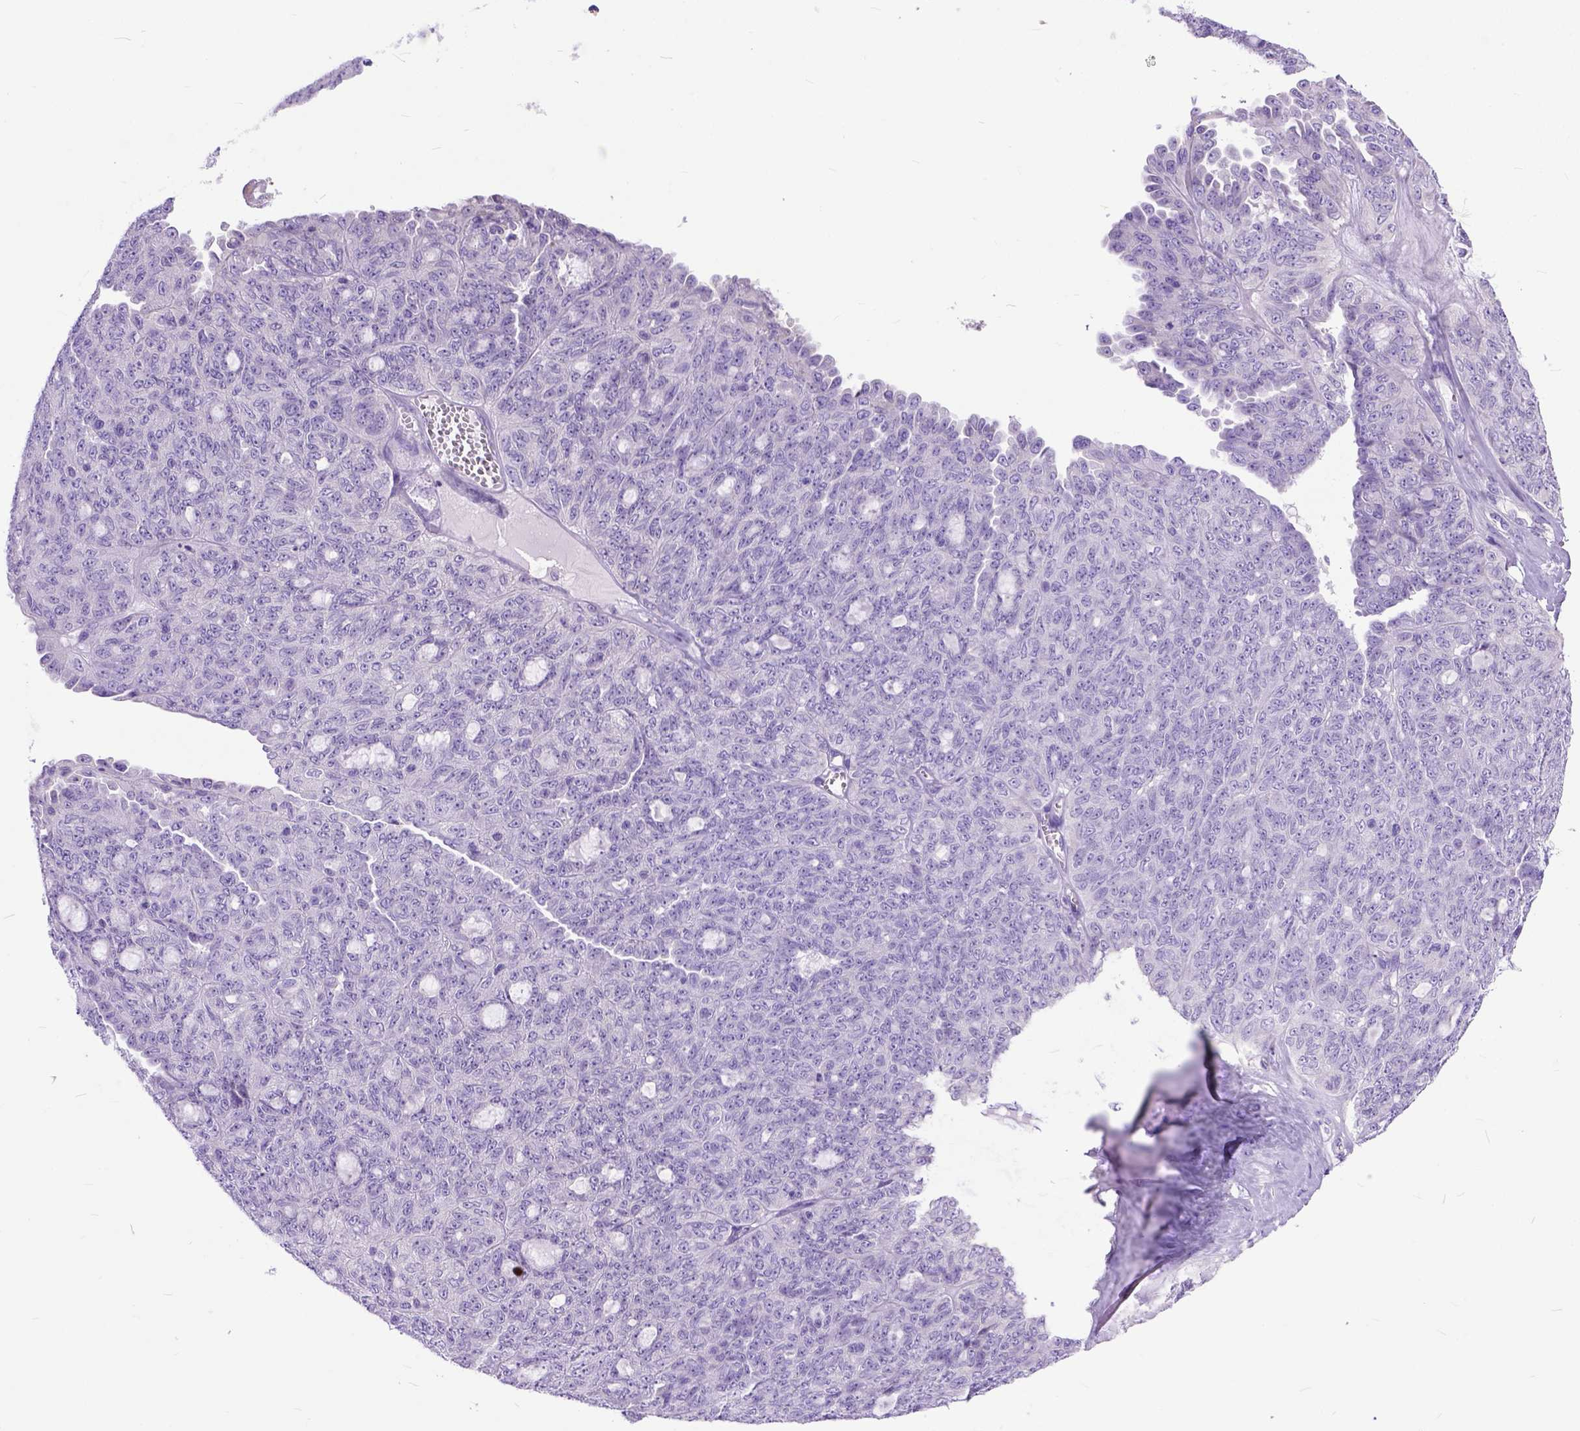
{"staining": {"intensity": "negative", "quantity": "none", "location": "none"}, "tissue": "ovarian cancer", "cell_type": "Tumor cells", "image_type": "cancer", "snomed": [{"axis": "morphology", "description": "Cystadenocarcinoma, serous, NOS"}, {"axis": "topography", "description": "Ovary"}], "caption": "The micrograph exhibits no staining of tumor cells in ovarian serous cystadenocarcinoma. (IHC, brightfield microscopy, high magnification).", "gene": "ODAD3", "patient": {"sex": "female", "age": 71}}